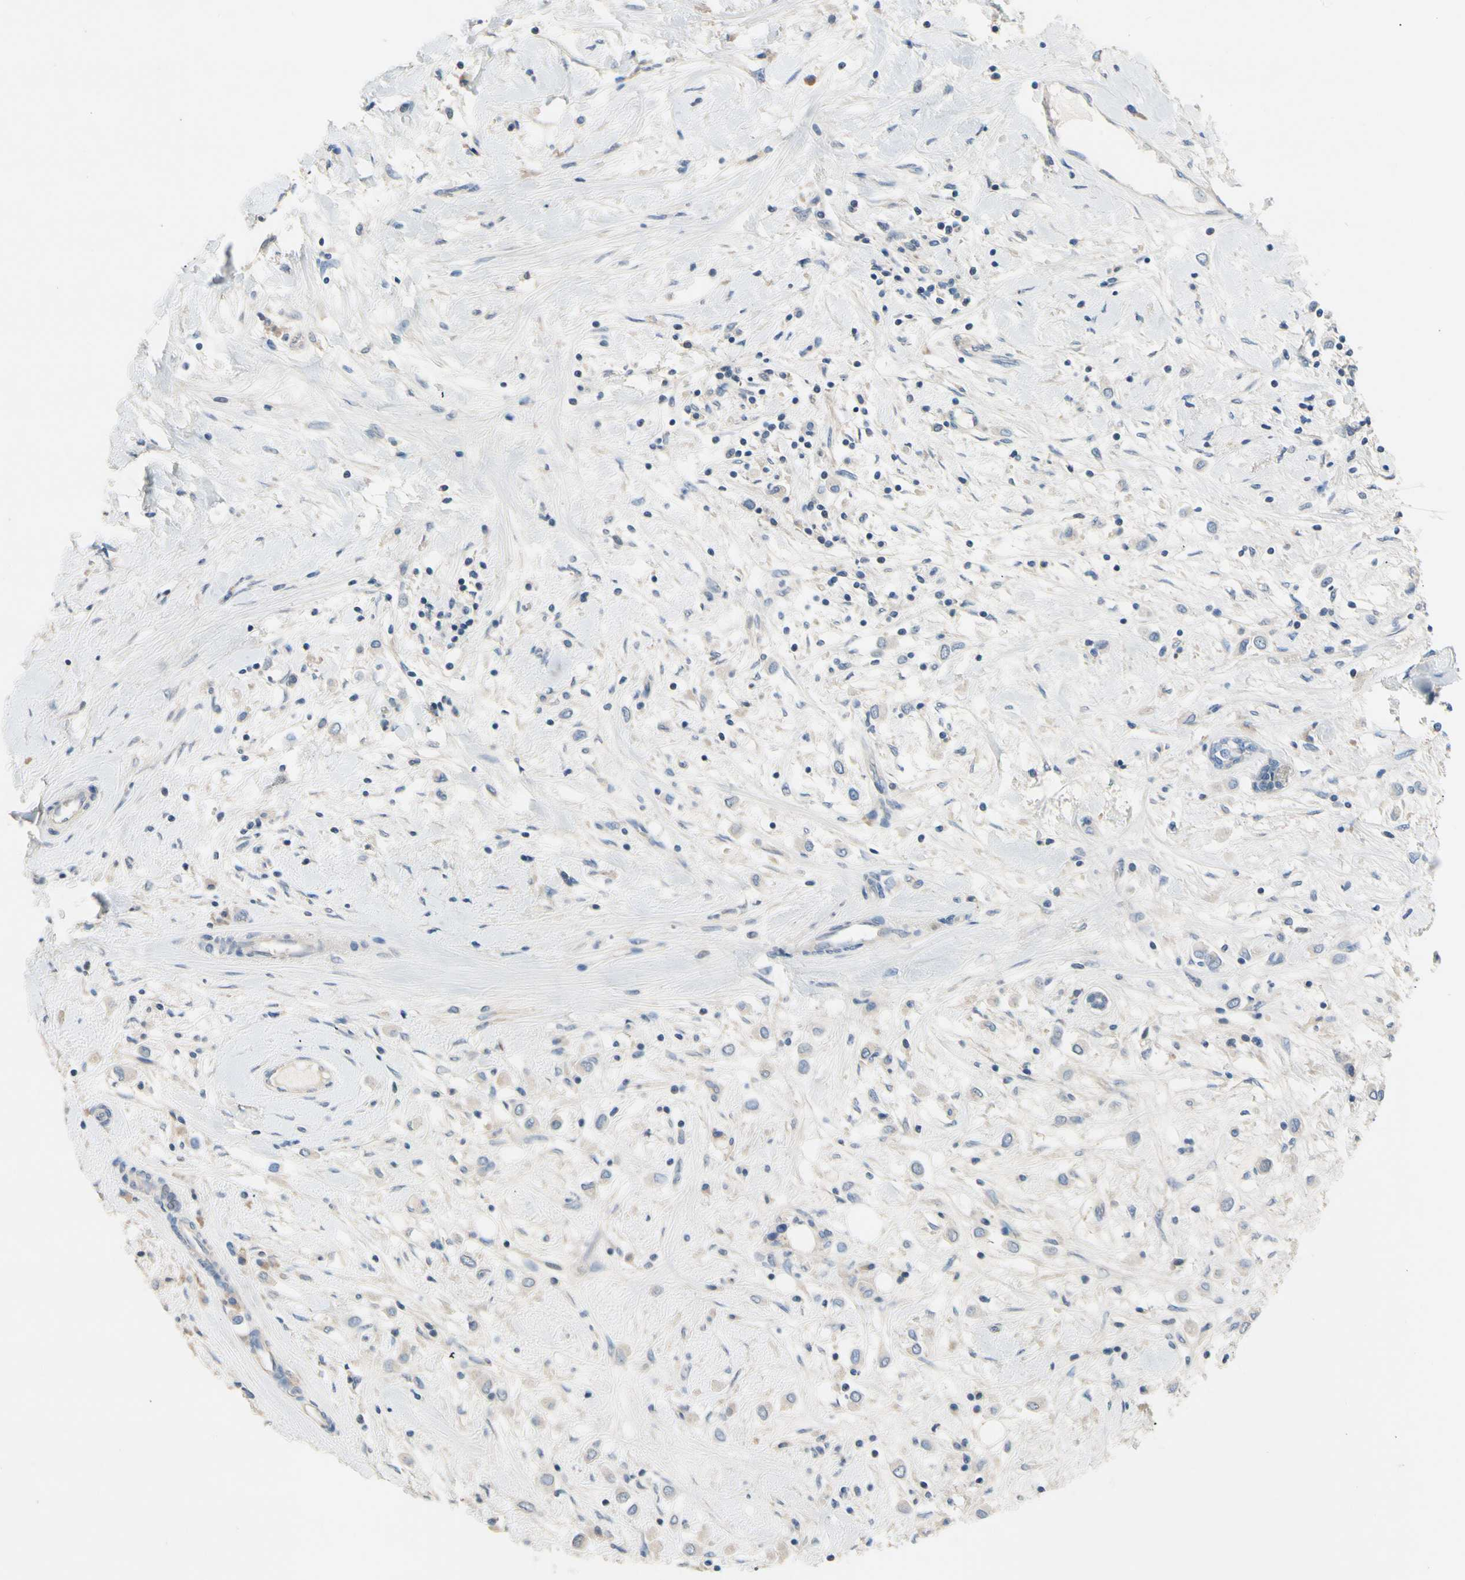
{"staining": {"intensity": "negative", "quantity": "none", "location": "none"}, "tissue": "breast cancer", "cell_type": "Tumor cells", "image_type": "cancer", "snomed": [{"axis": "morphology", "description": "Duct carcinoma"}, {"axis": "topography", "description": "Breast"}], "caption": "IHC histopathology image of neoplastic tissue: breast cancer (invasive ductal carcinoma) stained with DAB (3,3'-diaminobenzidine) reveals no significant protein positivity in tumor cells.", "gene": "SIGLEC5", "patient": {"sex": "female", "age": 61}}